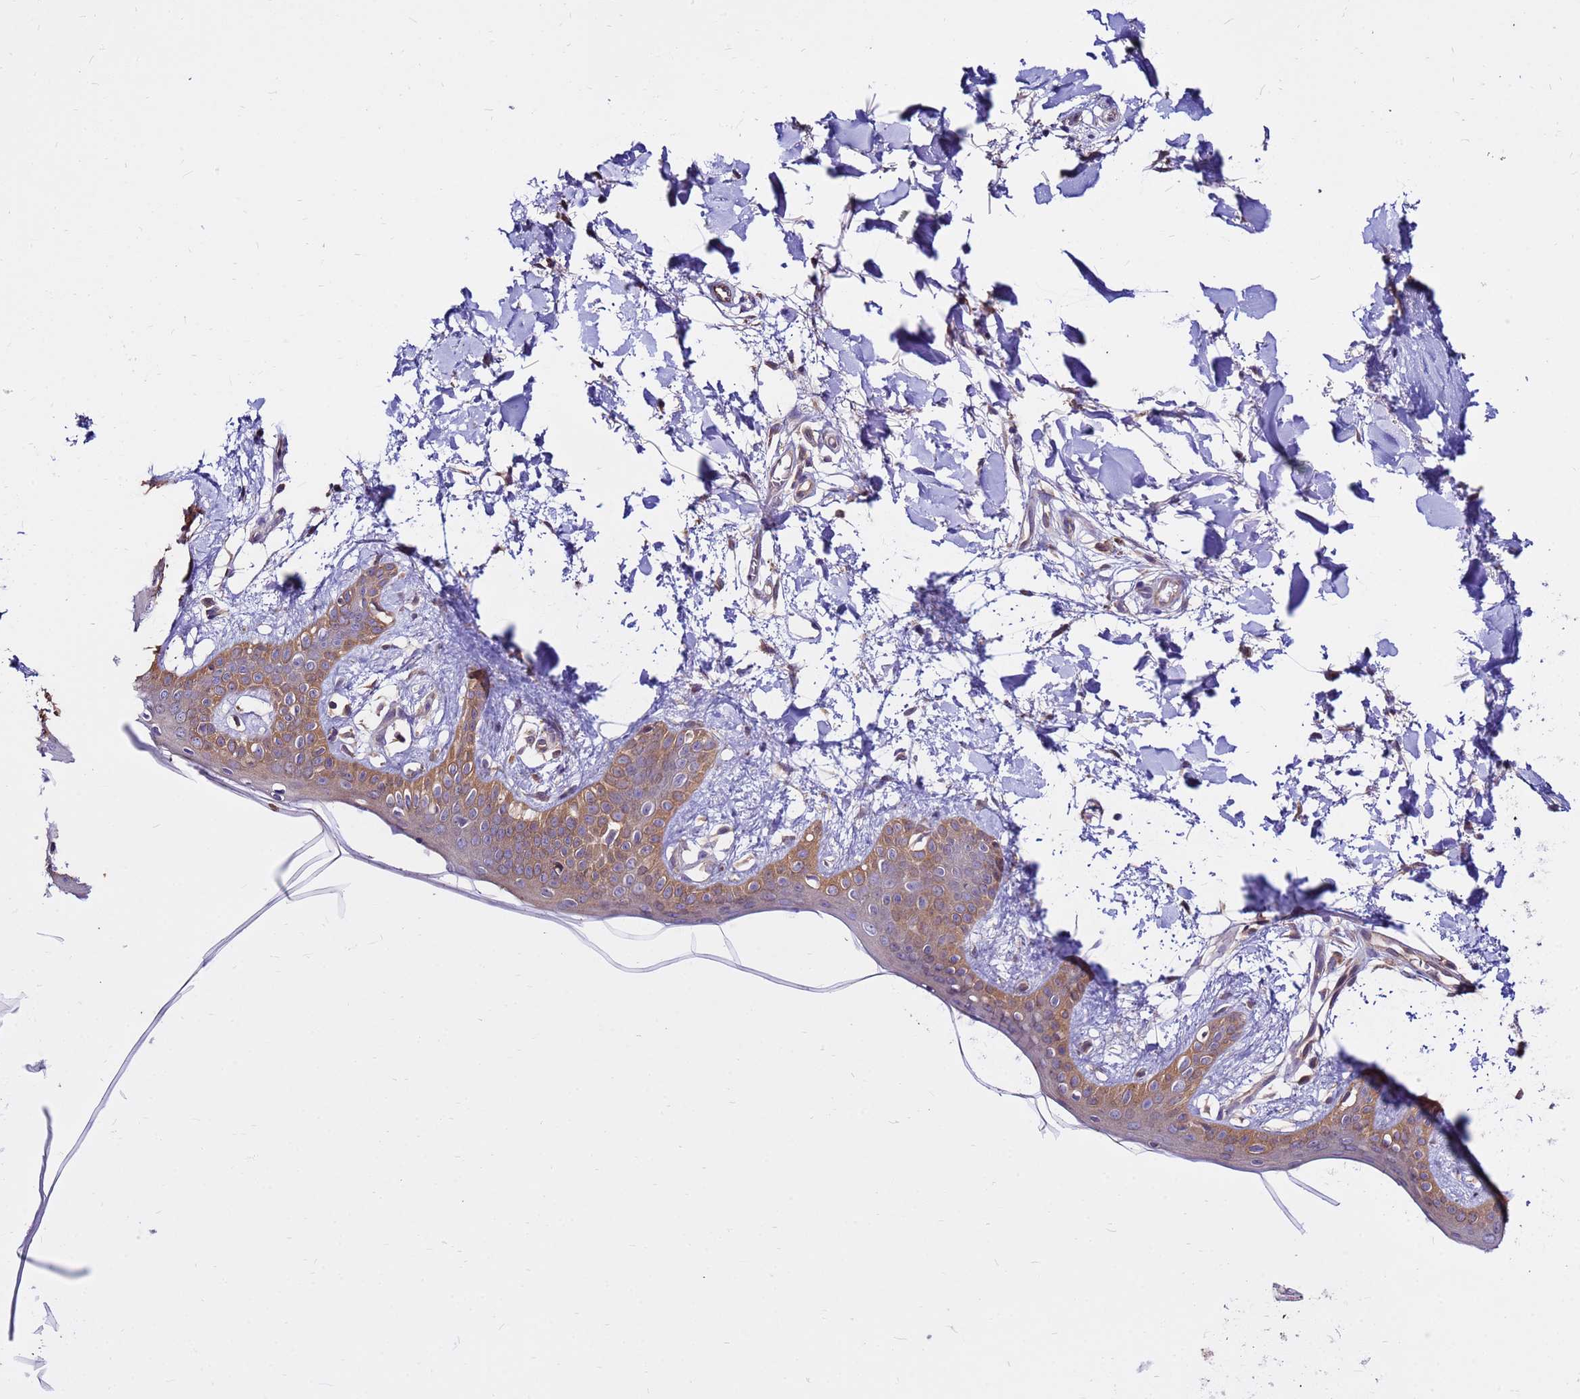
{"staining": {"intensity": "strong", "quantity": "25%-75%", "location": "cytoplasmic/membranous"}, "tissue": "skin", "cell_type": "Fibroblasts", "image_type": "normal", "snomed": [{"axis": "morphology", "description": "Normal tissue, NOS"}, {"axis": "topography", "description": "Skin"}], "caption": "A brown stain highlights strong cytoplasmic/membranous expression of a protein in fibroblasts of normal human skin. (DAB (3,3'-diaminobenzidine) = brown stain, brightfield microscopy at high magnification).", "gene": "GET3", "patient": {"sex": "female", "age": 34}}